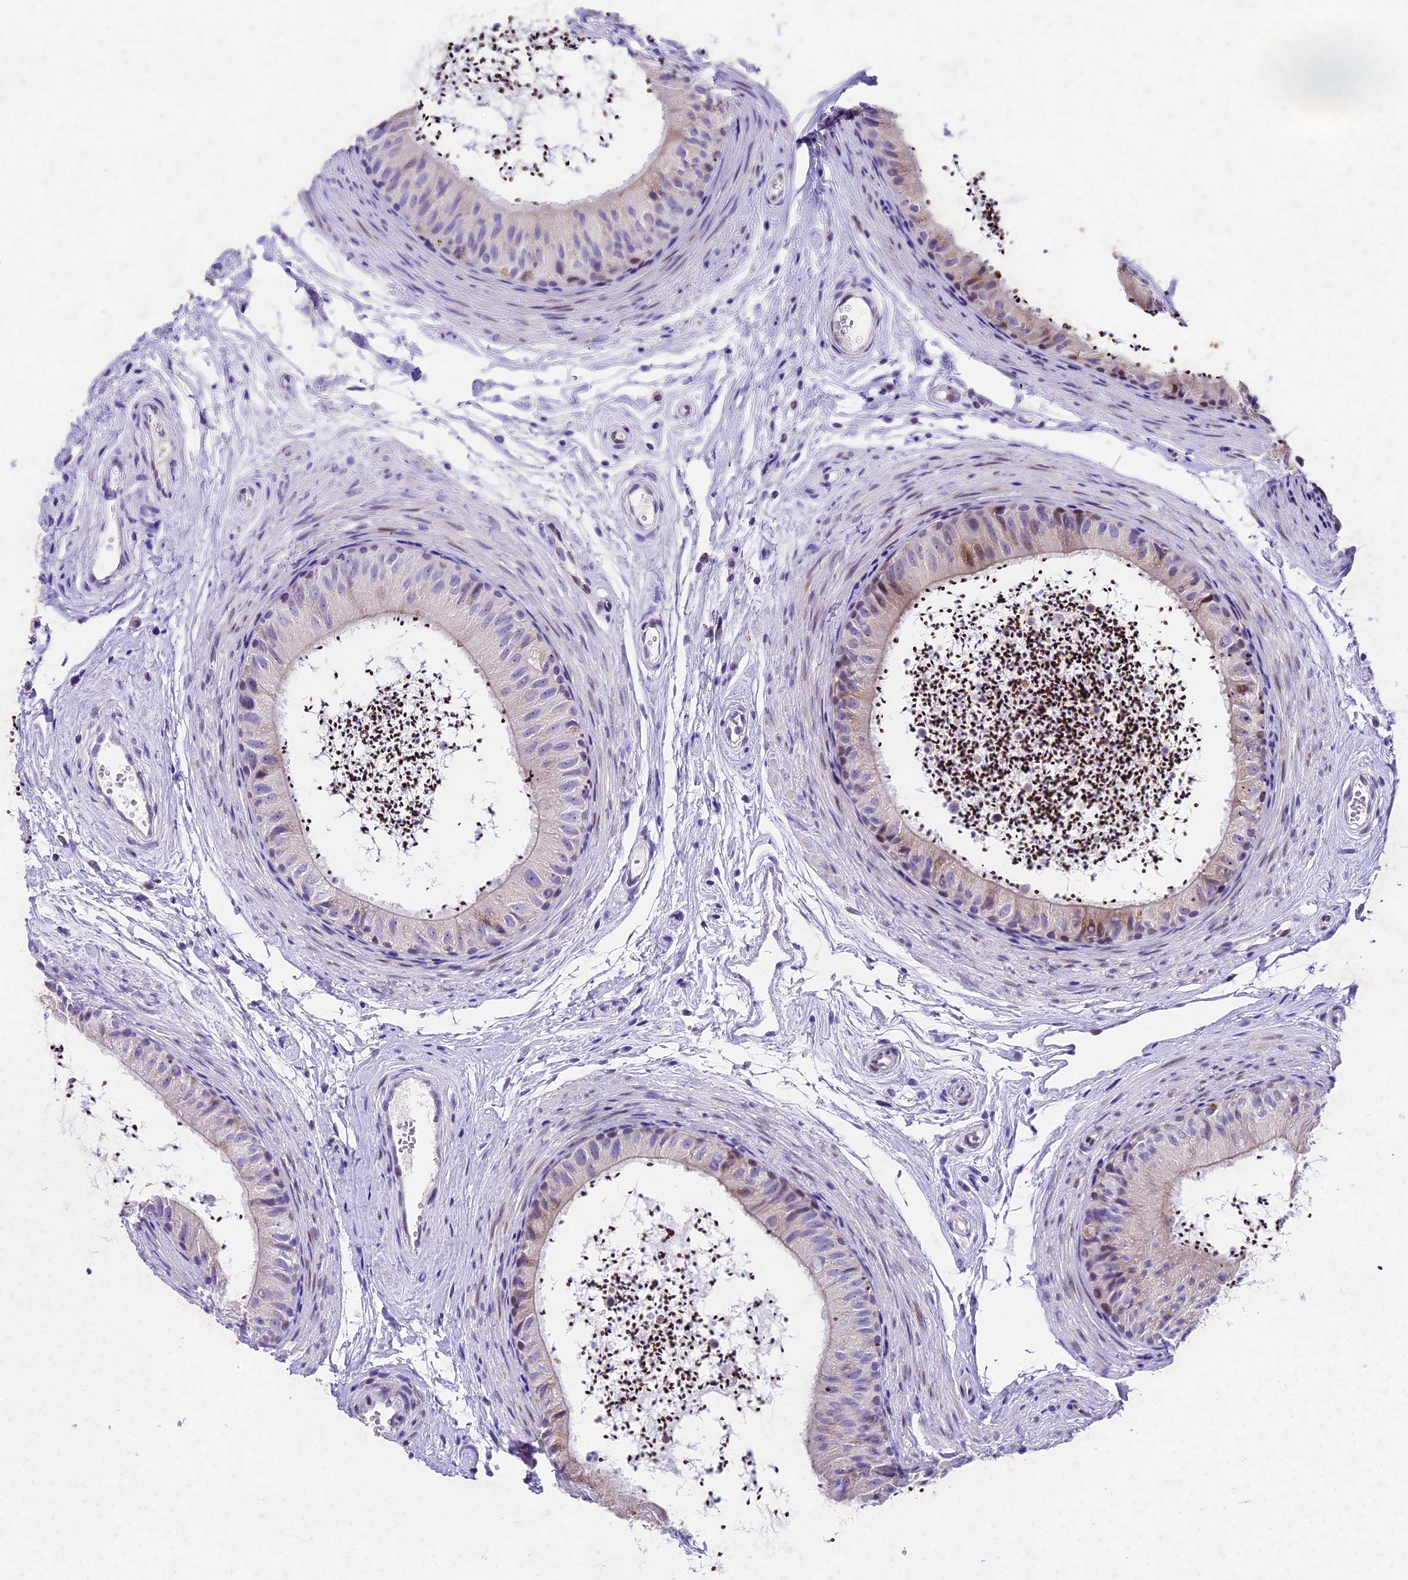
{"staining": {"intensity": "moderate", "quantity": "<25%", "location": "cytoplasmic/membranous"}, "tissue": "epididymis", "cell_type": "Glandular cells", "image_type": "normal", "snomed": [{"axis": "morphology", "description": "Normal tissue, NOS"}, {"axis": "topography", "description": "Epididymis"}], "caption": "Normal epididymis shows moderate cytoplasmic/membranous staining in approximately <25% of glandular cells, visualized by immunohistochemistry.", "gene": "IFT140", "patient": {"sex": "male", "age": 56}}